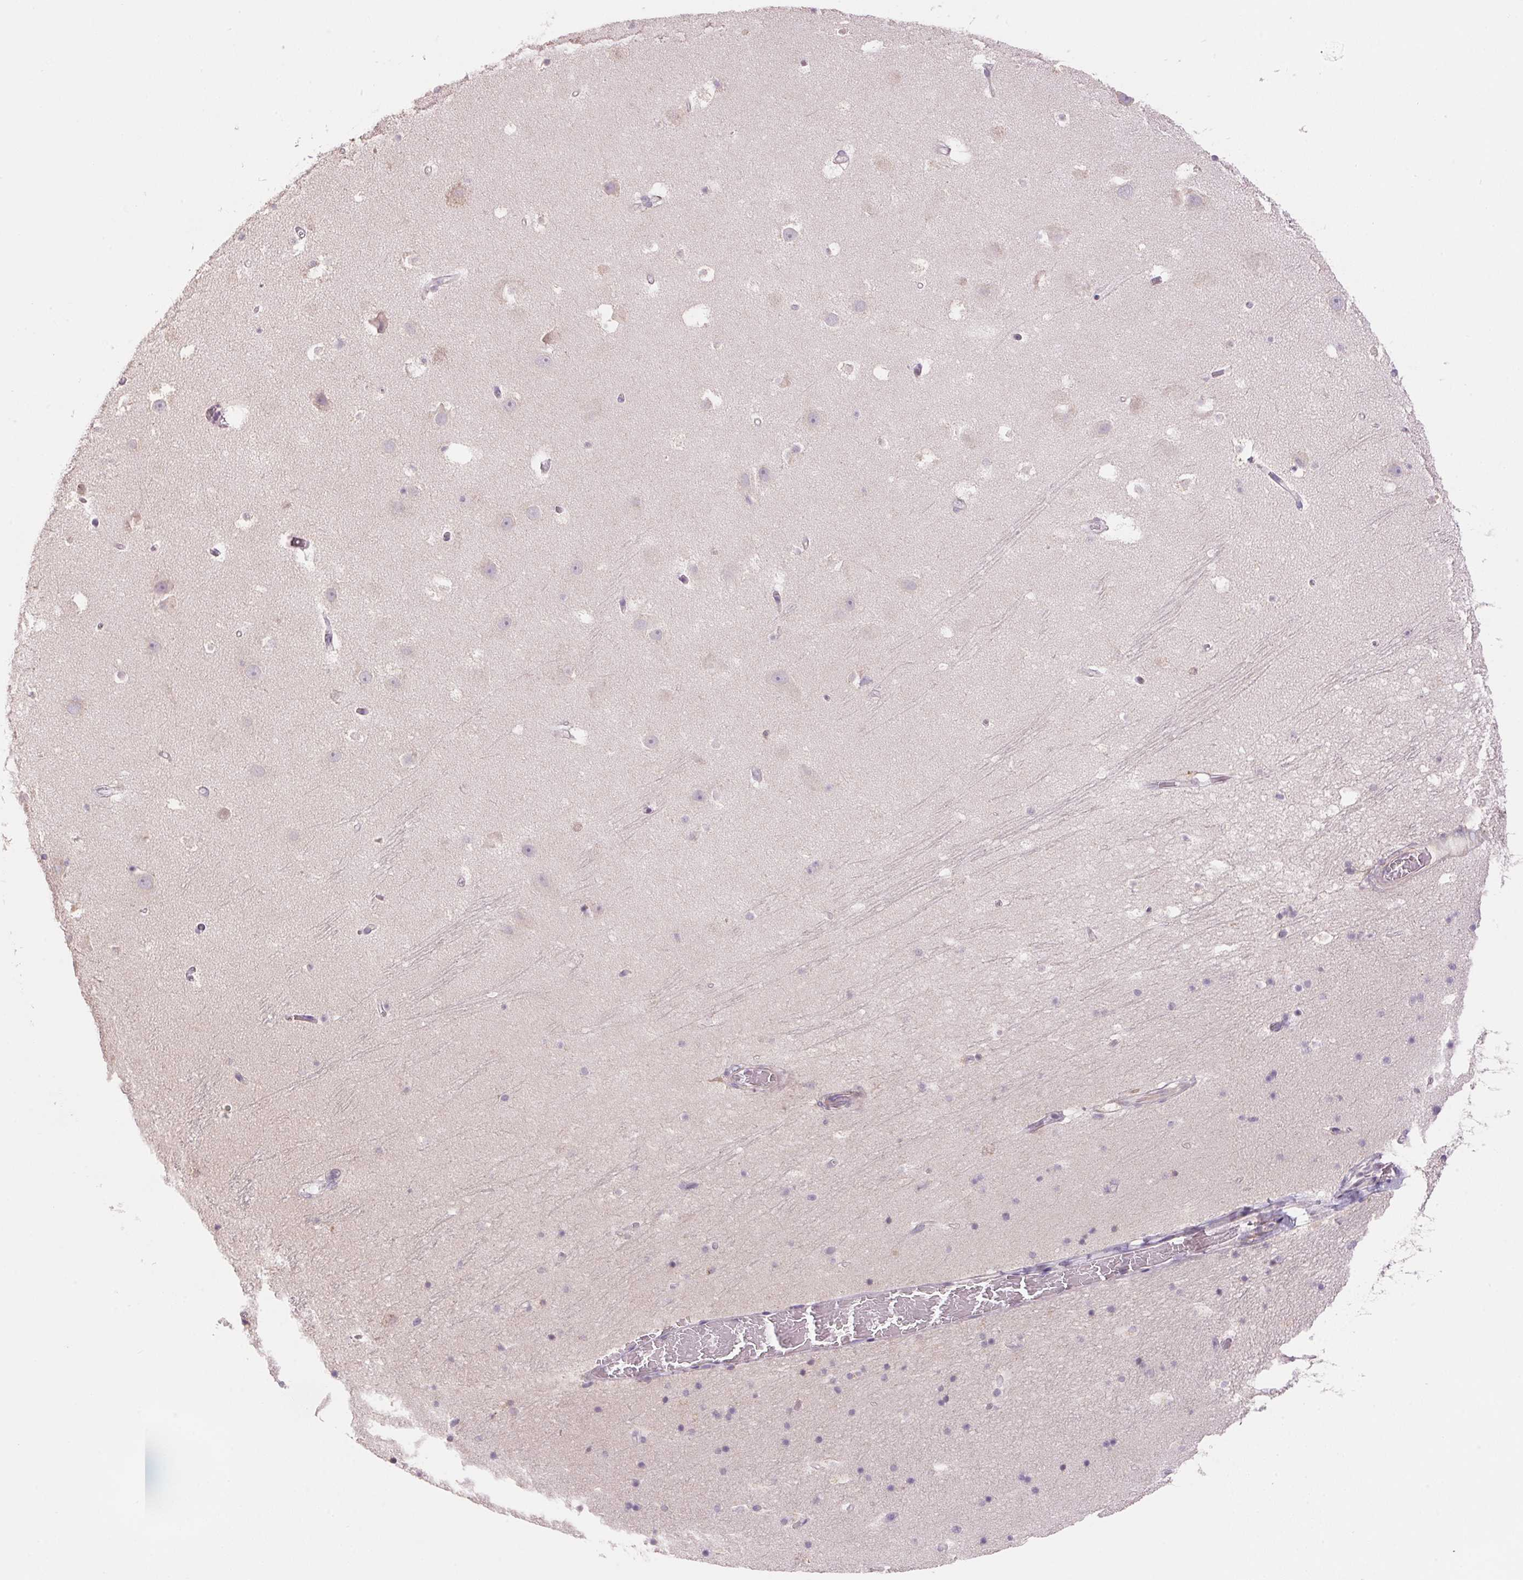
{"staining": {"intensity": "negative", "quantity": "none", "location": "none"}, "tissue": "hippocampus", "cell_type": "Glial cells", "image_type": "normal", "snomed": [{"axis": "morphology", "description": "Normal tissue, NOS"}, {"axis": "topography", "description": "Hippocampus"}], "caption": "Immunohistochemistry photomicrograph of benign human hippocampus stained for a protein (brown), which displays no staining in glial cells. (Immunohistochemistry, brightfield microscopy, high magnification).", "gene": "LYZL6", "patient": {"sex": "male", "age": 26}}